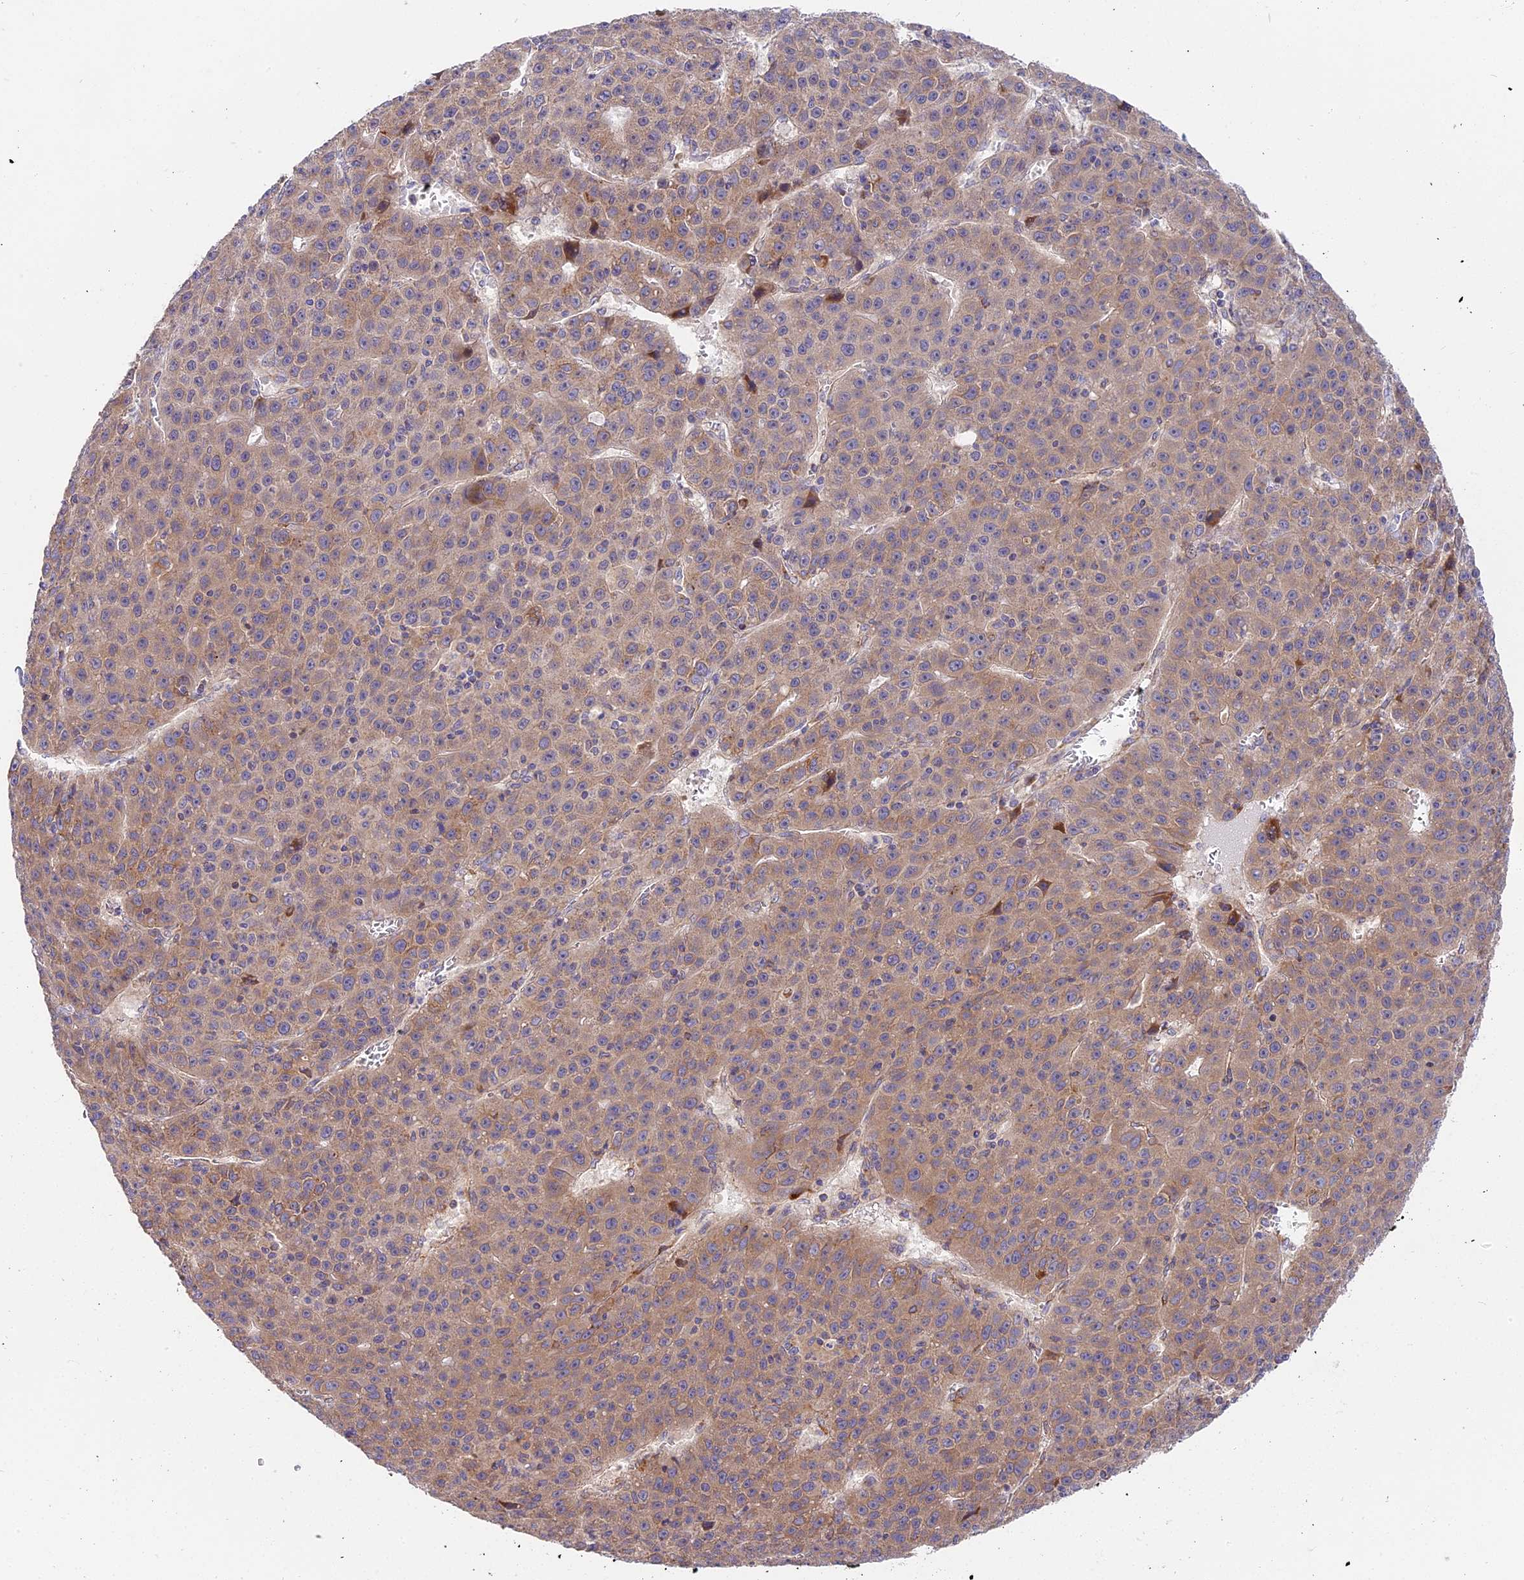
{"staining": {"intensity": "moderate", "quantity": ">75%", "location": "cytoplasmic/membranous"}, "tissue": "liver cancer", "cell_type": "Tumor cells", "image_type": "cancer", "snomed": [{"axis": "morphology", "description": "Carcinoma, Hepatocellular, NOS"}, {"axis": "topography", "description": "Liver"}], "caption": "Liver hepatocellular carcinoma stained with a brown dye displays moderate cytoplasmic/membranous positive expression in approximately >75% of tumor cells.", "gene": "MRAS", "patient": {"sex": "female", "age": 53}}